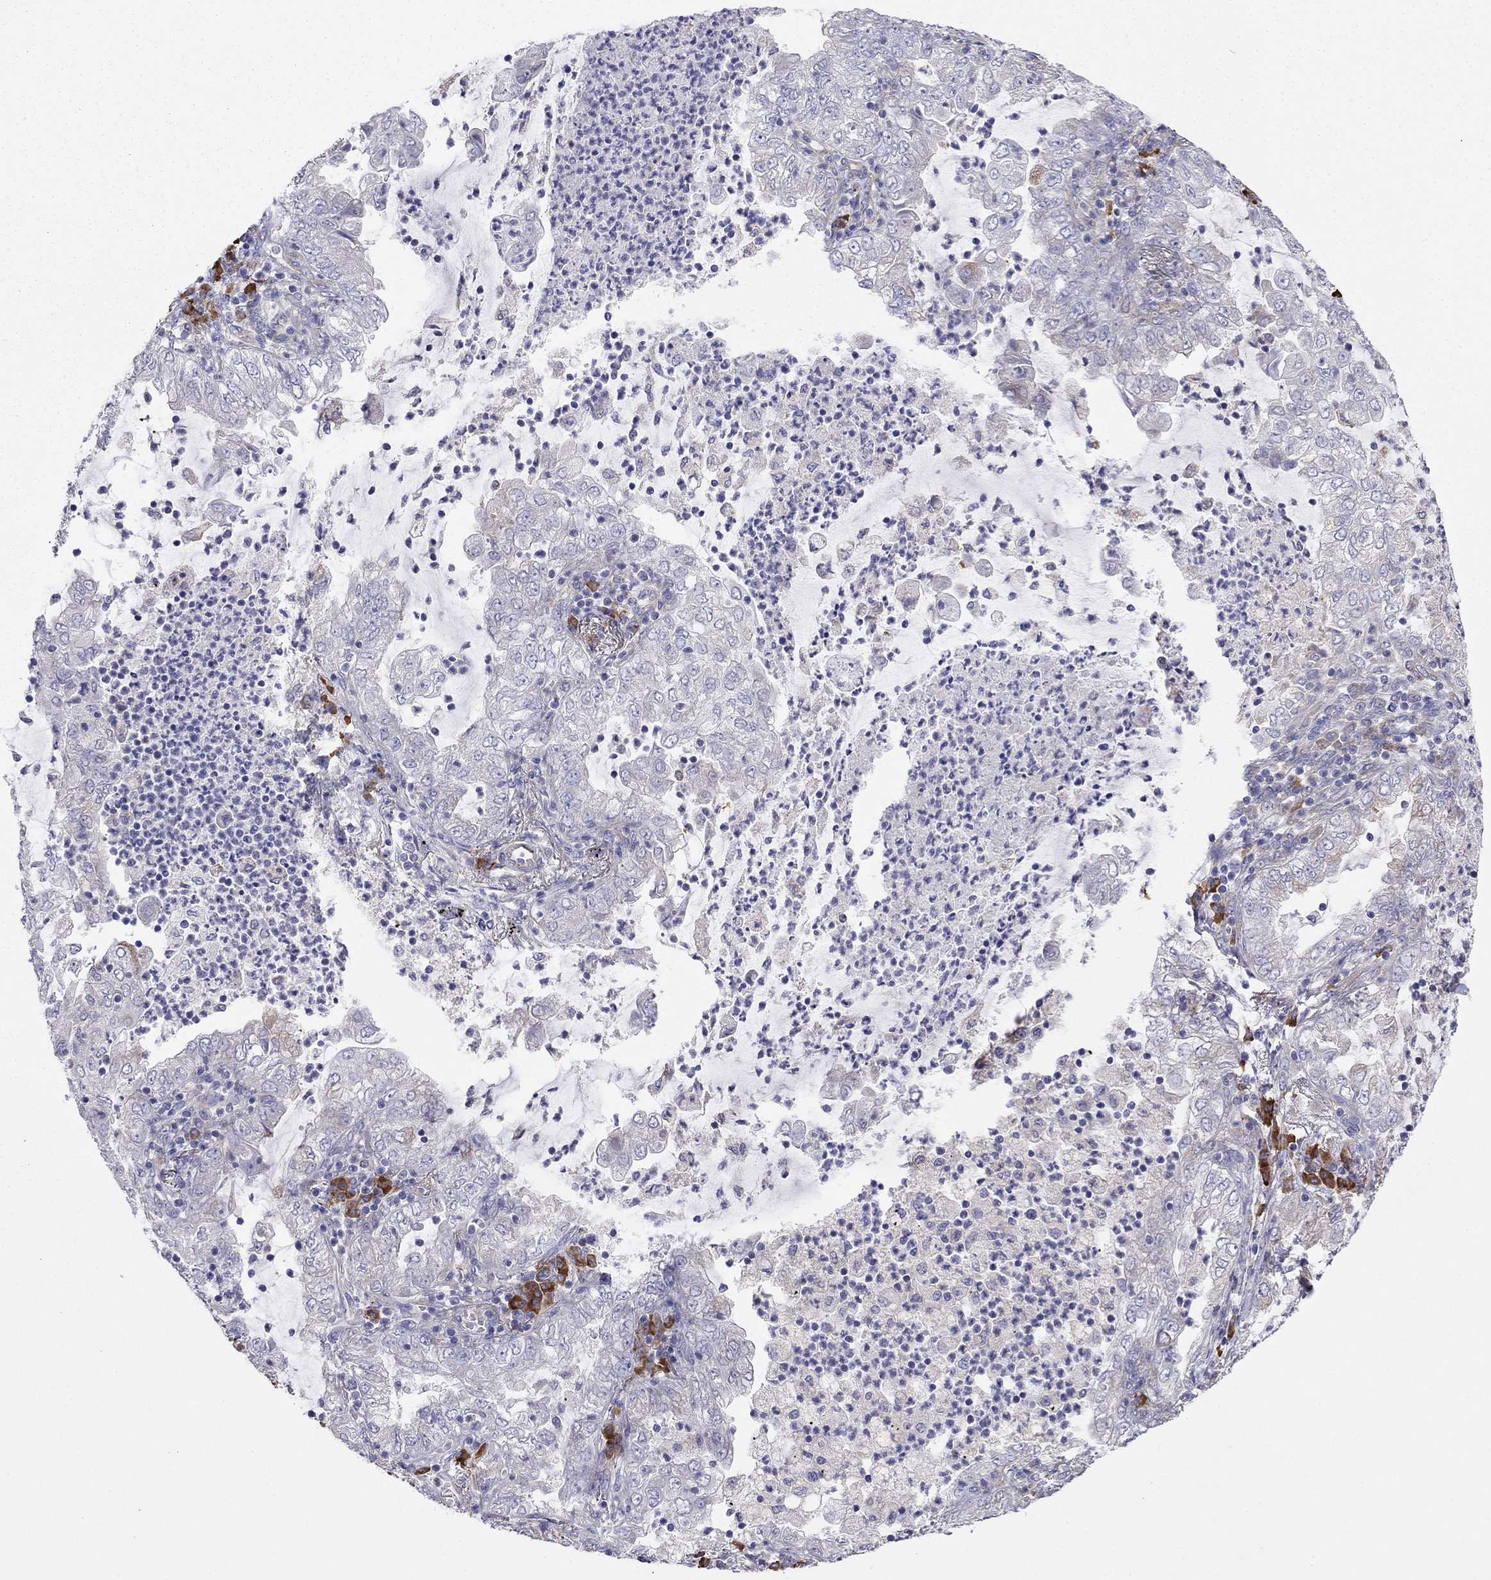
{"staining": {"intensity": "negative", "quantity": "none", "location": "none"}, "tissue": "lung cancer", "cell_type": "Tumor cells", "image_type": "cancer", "snomed": [{"axis": "morphology", "description": "Adenocarcinoma, NOS"}, {"axis": "topography", "description": "Lung"}], "caption": "Immunohistochemistry image of lung adenocarcinoma stained for a protein (brown), which displays no staining in tumor cells. Brightfield microscopy of immunohistochemistry (IHC) stained with DAB (3,3'-diaminobenzidine) (brown) and hematoxylin (blue), captured at high magnification.", "gene": "LONRF2", "patient": {"sex": "female", "age": 73}}